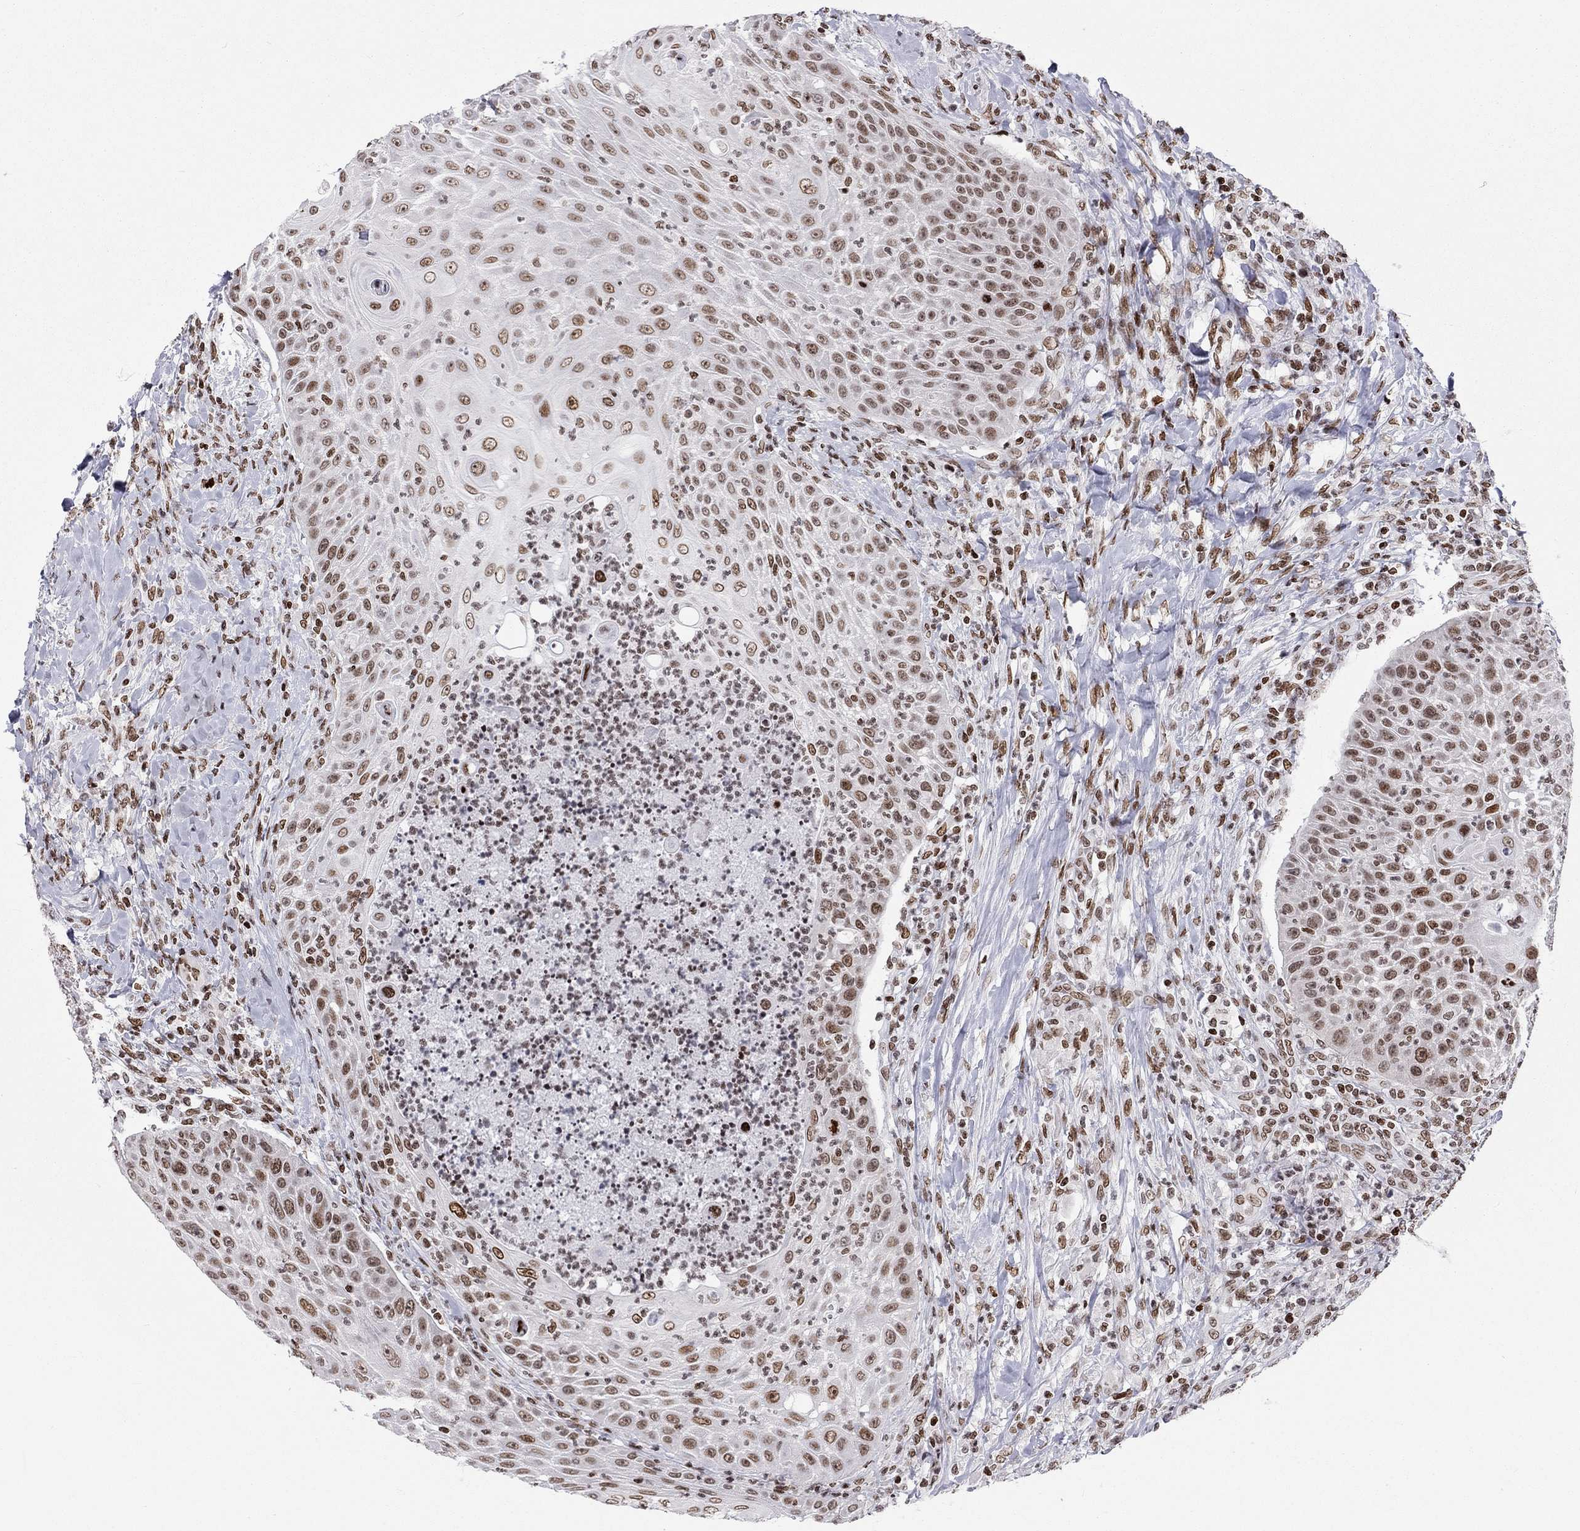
{"staining": {"intensity": "moderate", "quantity": "<25%", "location": "nuclear"}, "tissue": "head and neck cancer", "cell_type": "Tumor cells", "image_type": "cancer", "snomed": [{"axis": "morphology", "description": "Squamous cell carcinoma, NOS"}, {"axis": "topography", "description": "Head-Neck"}], "caption": "Immunohistochemistry photomicrograph of head and neck cancer stained for a protein (brown), which exhibits low levels of moderate nuclear staining in about <25% of tumor cells.", "gene": "H2AX", "patient": {"sex": "male", "age": 69}}